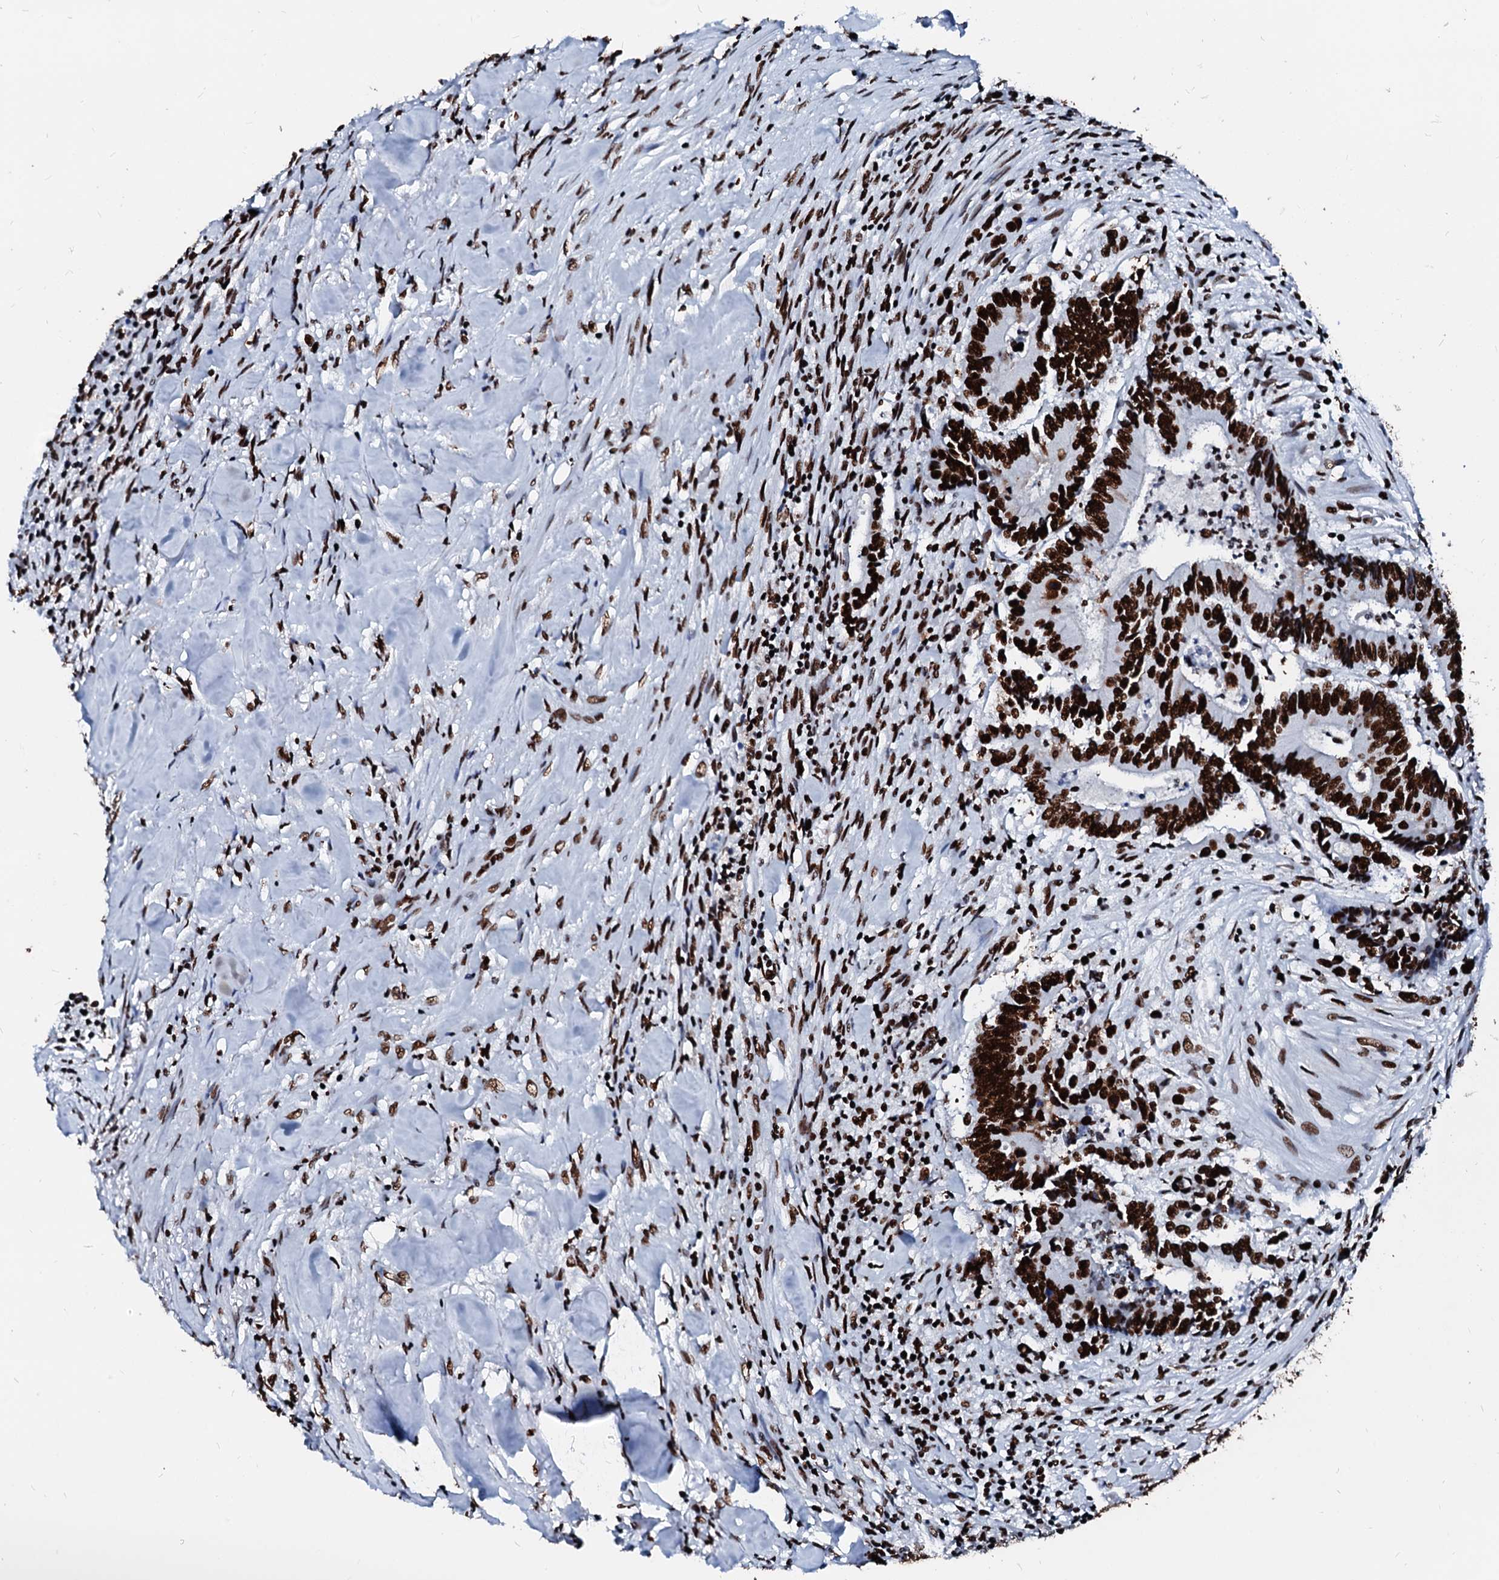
{"staining": {"intensity": "strong", "quantity": ">75%", "location": "nuclear"}, "tissue": "colorectal cancer", "cell_type": "Tumor cells", "image_type": "cancer", "snomed": [{"axis": "morphology", "description": "Adenocarcinoma, NOS"}, {"axis": "topography", "description": "Colon"}], "caption": "Immunohistochemical staining of human colorectal adenocarcinoma exhibits strong nuclear protein positivity in about >75% of tumor cells. (DAB IHC, brown staining for protein, blue staining for nuclei).", "gene": "RALY", "patient": {"sex": "male", "age": 83}}